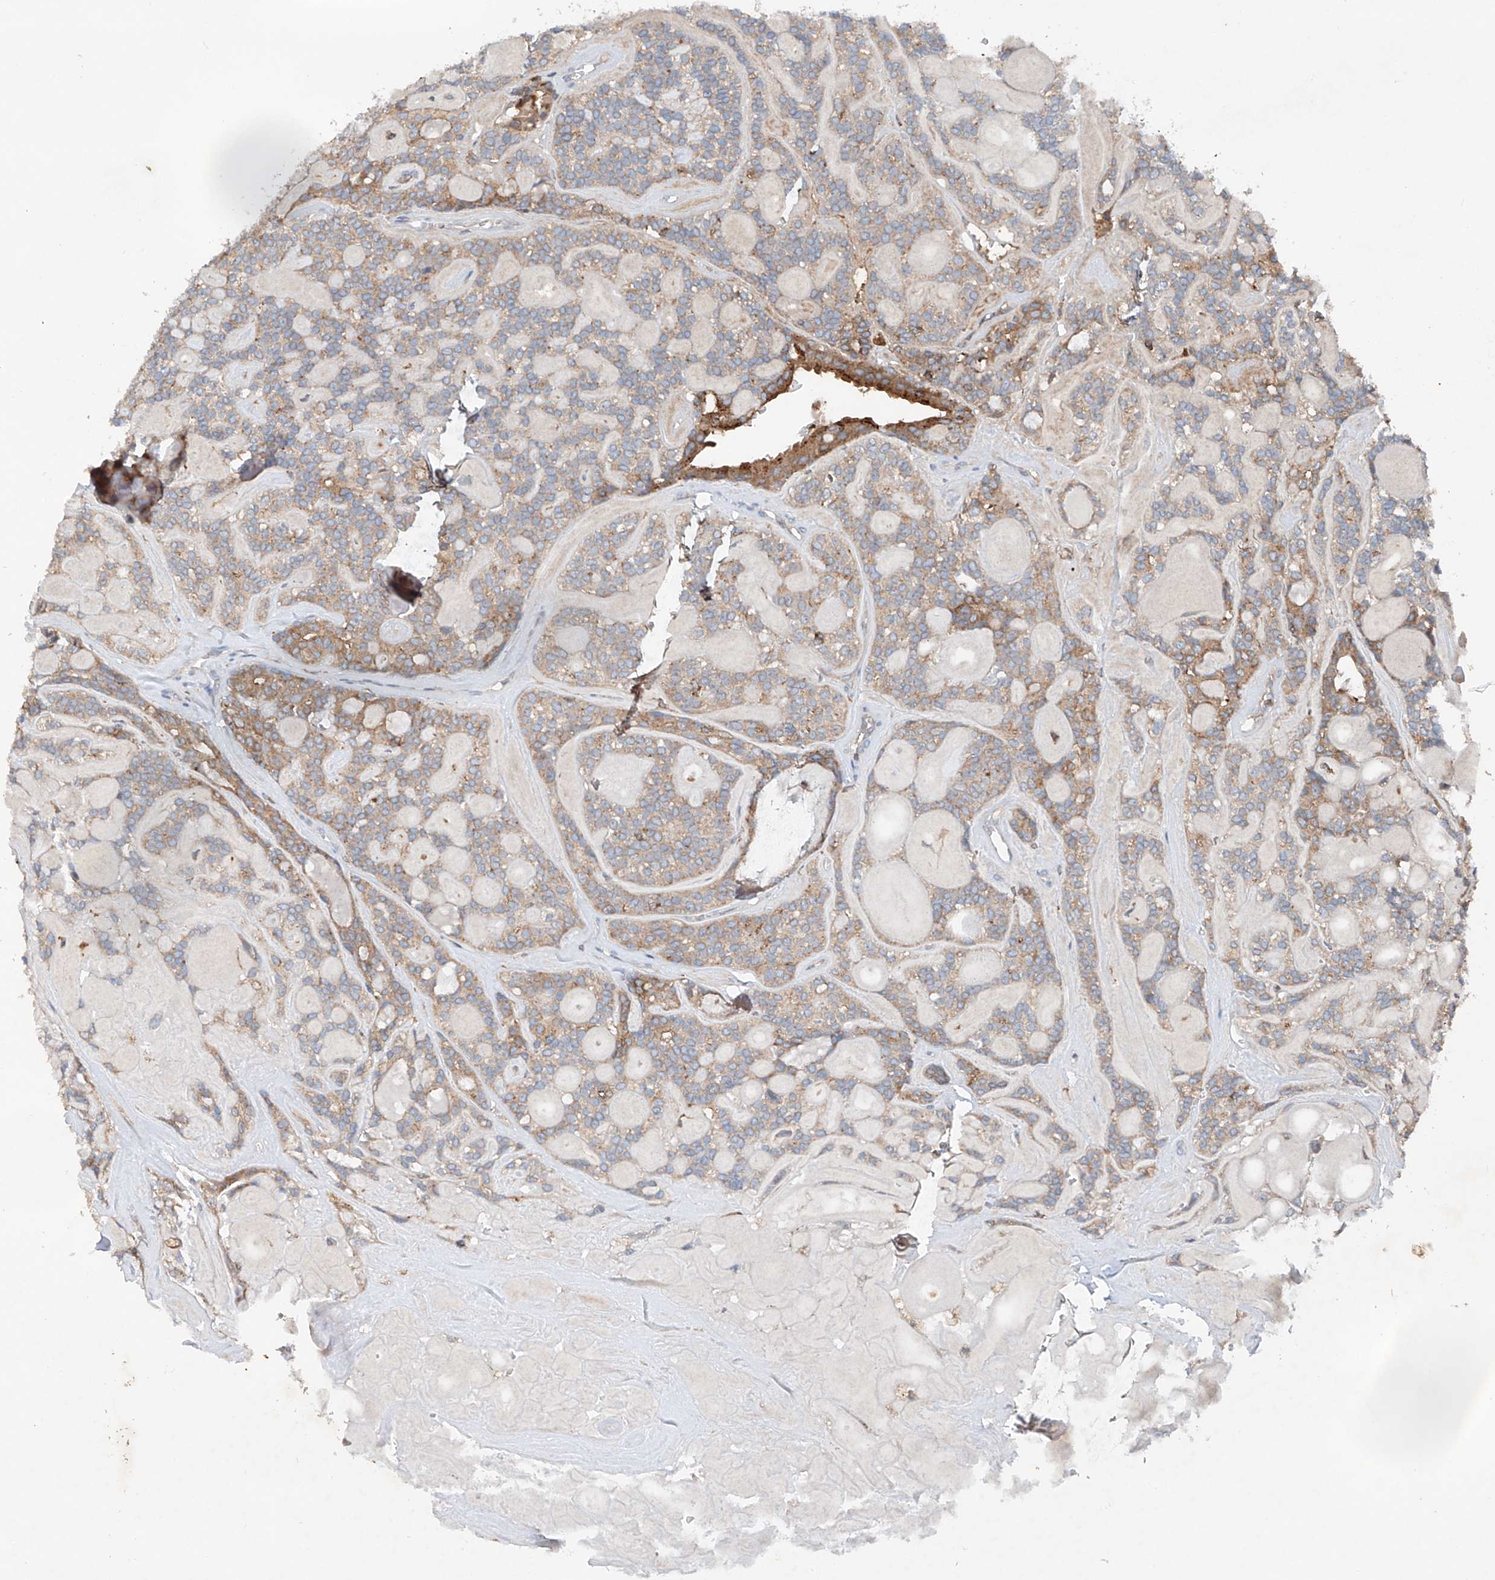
{"staining": {"intensity": "moderate", "quantity": "<25%", "location": "cytoplasmic/membranous"}, "tissue": "head and neck cancer", "cell_type": "Tumor cells", "image_type": "cancer", "snomed": [{"axis": "morphology", "description": "Adenocarcinoma, NOS"}, {"axis": "topography", "description": "Head-Neck"}], "caption": "Protein analysis of head and neck adenocarcinoma tissue demonstrates moderate cytoplasmic/membranous staining in about <25% of tumor cells.", "gene": "CEP85L", "patient": {"sex": "male", "age": 66}}